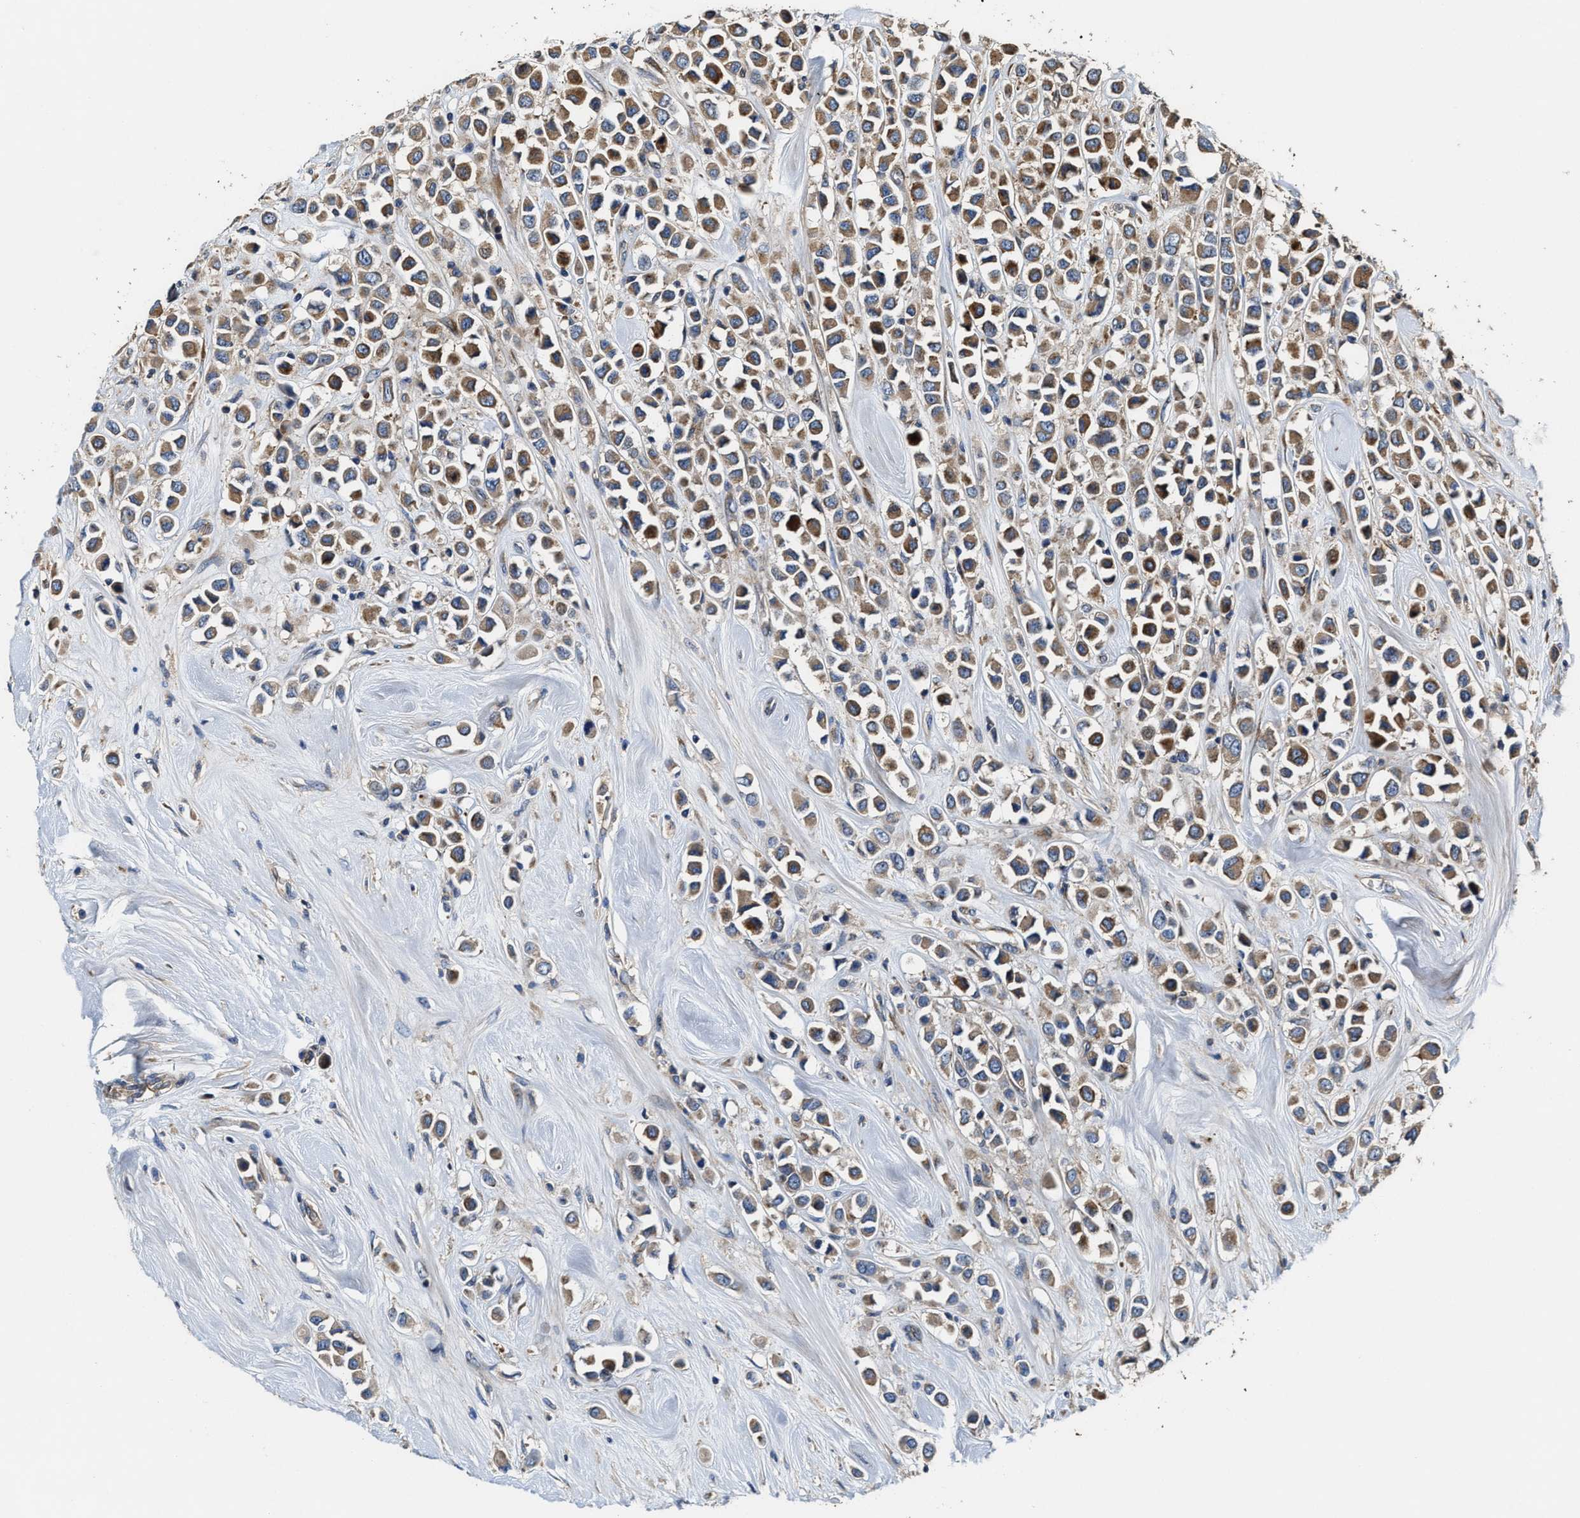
{"staining": {"intensity": "moderate", "quantity": ">75%", "location": "cytoplasmic/membranous"}, "tissue": "breast cancer", "cell_type": "Tumor cells", "image_type": "cancer", "snomed": [{"axis": "morphology", "description": "Duct carcinoma"}, {"axis": "topography", "description": "Breast"}], "caption": "Immunohistochemistry (IHC) (DAB (3,3'-diaminobenzidine)) staining of breast intraductal carcinoma reveals moderate cytoplasmic/membranous protein expression in approximately >75% of tumor cells.", "gene": "PTAR1", "patient": {"sex": "female", "age": 61}}